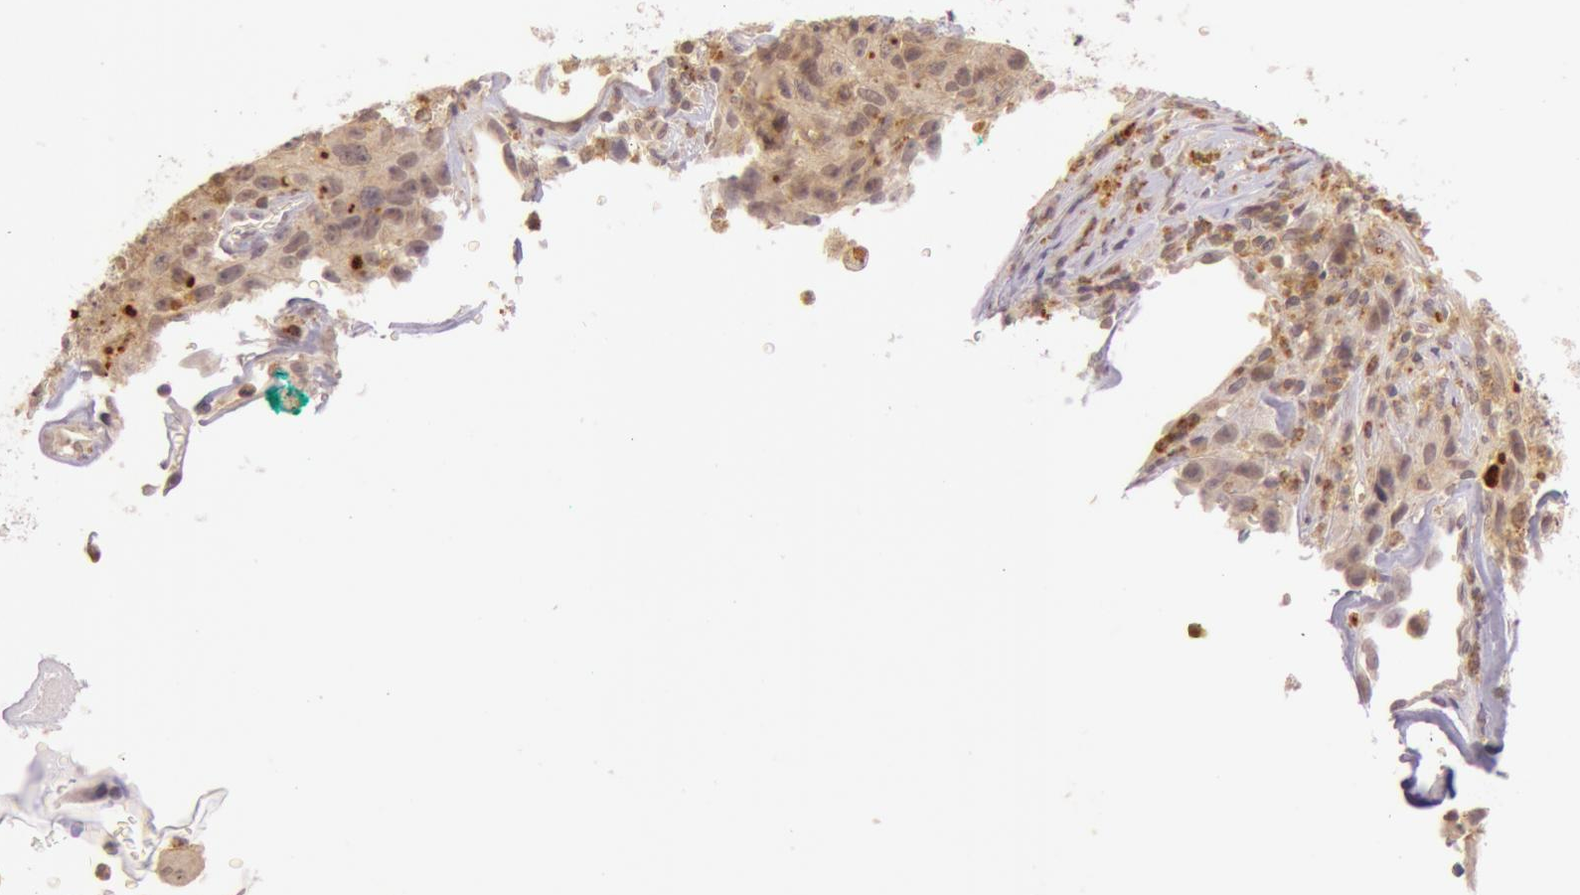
{"staining": {"intensity": "weak", "quantity": ">75%", "location": "cytoplasmic/membranous"}, "tissue": "lung cancer", "cell_type": "Tumor cells", "image_type": "cancer", "snomed": [{"axis": "morphology", "description": "Squamous cell carcinoma, NOS"}, {"axis": "topography", "description": "Lung"}], "caption": "Brown immunohistochemical staining in lung cancer reveals weak cytoplasmic/membranous expression in approximately >75% of tumor cells.", "gene": "ATG2B", "patient": {"sex": "male", "age": 64}}